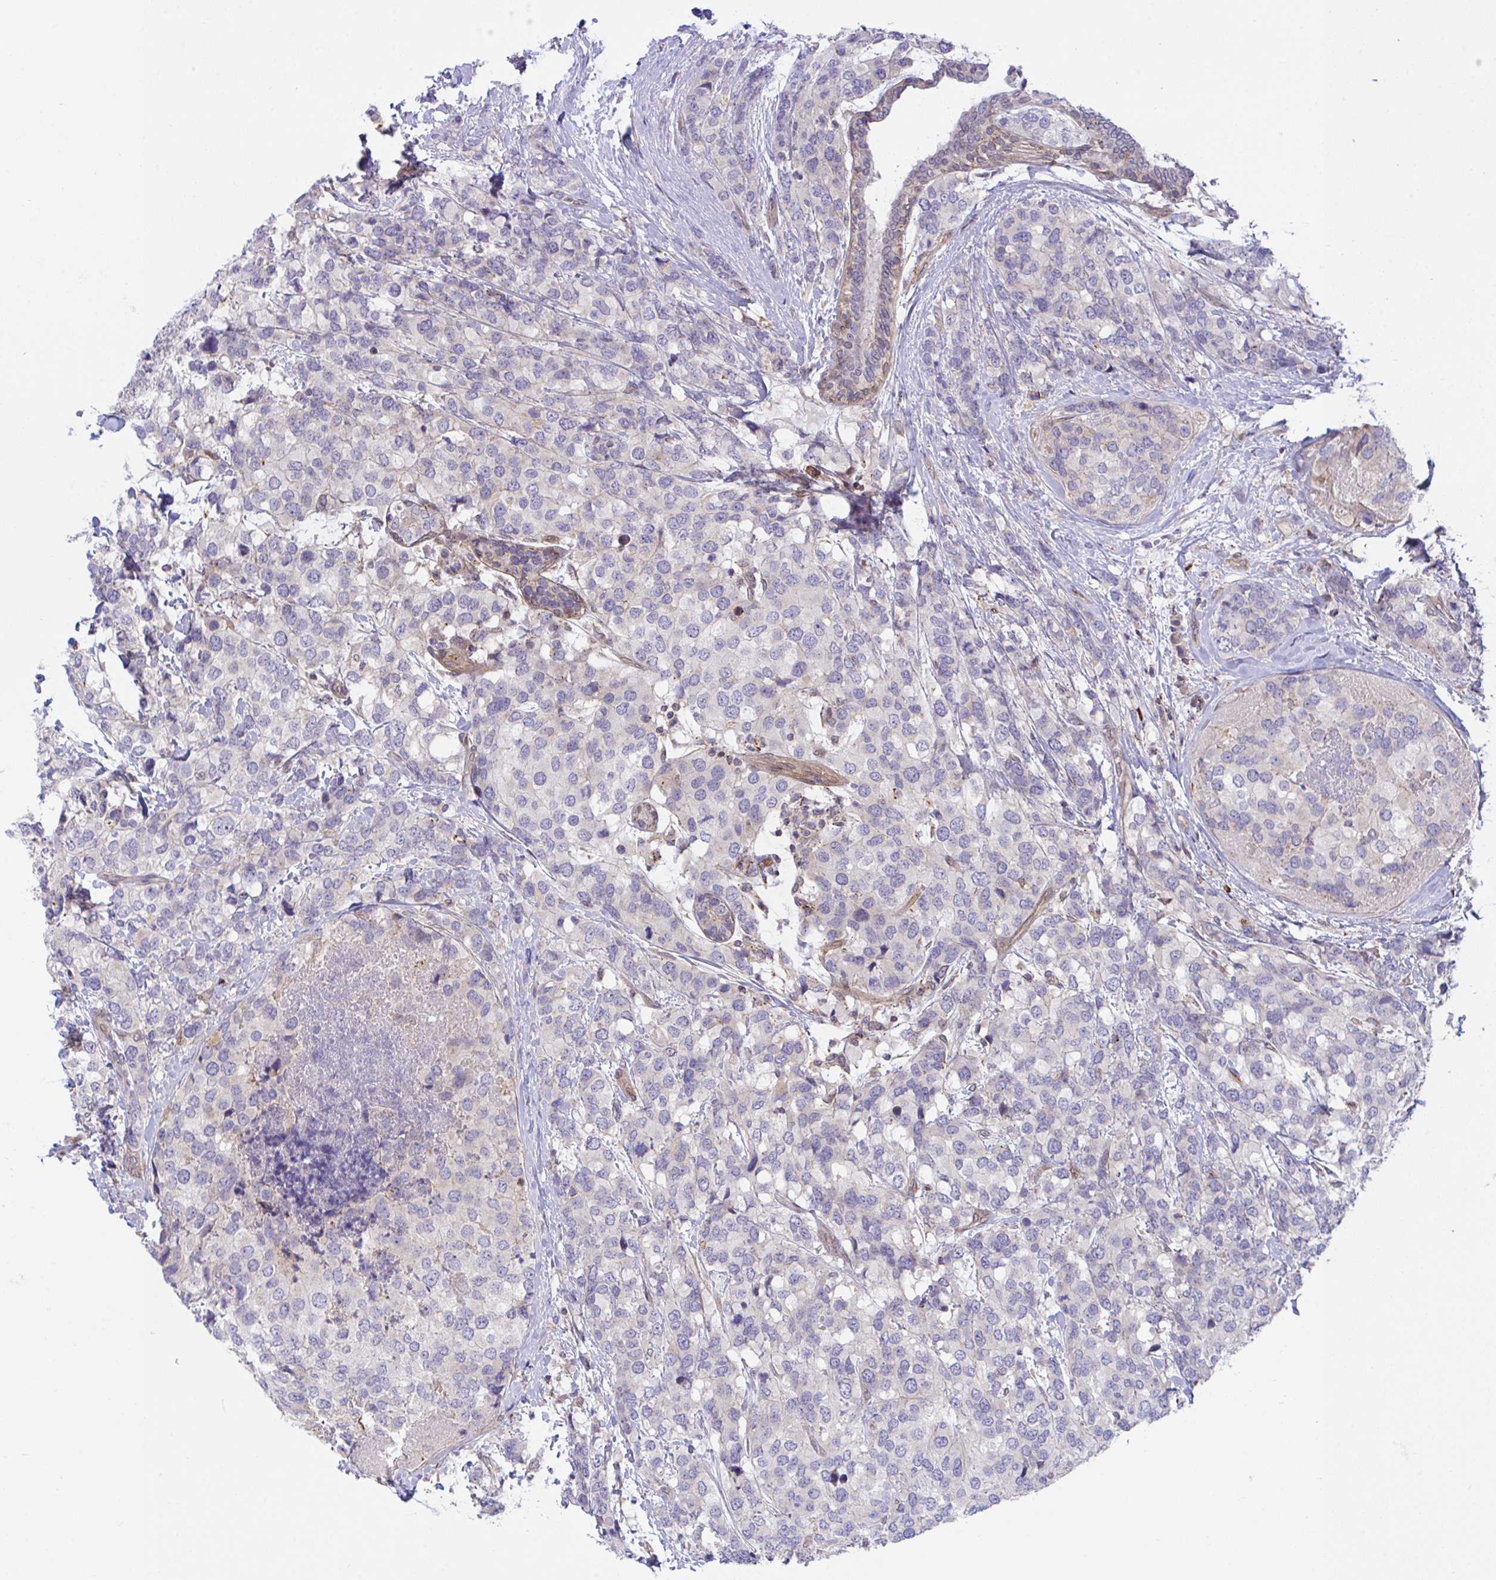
{"staining": {"intensity": "negative", "quantity": "none", "location": "none"}, "tissue": "breast cancer", "cell_type": "Tumor cells", "image_type": "cancer", "snomed": [{"axis": "morphology", "description": "Lobular carcinoma"}, {"axis": "topography", "description": "Breast"}], "caption": "High magnification brightfield microscopy of lobular carcinoma (breast) stained with DAB (3,3'-diaminobenzidine) (brown) and counterstained with hematoxylin (blue): tumor cells show no significant staining.", "gene": "ZBED3", "patient": {"sex": "female", "age": 59}}